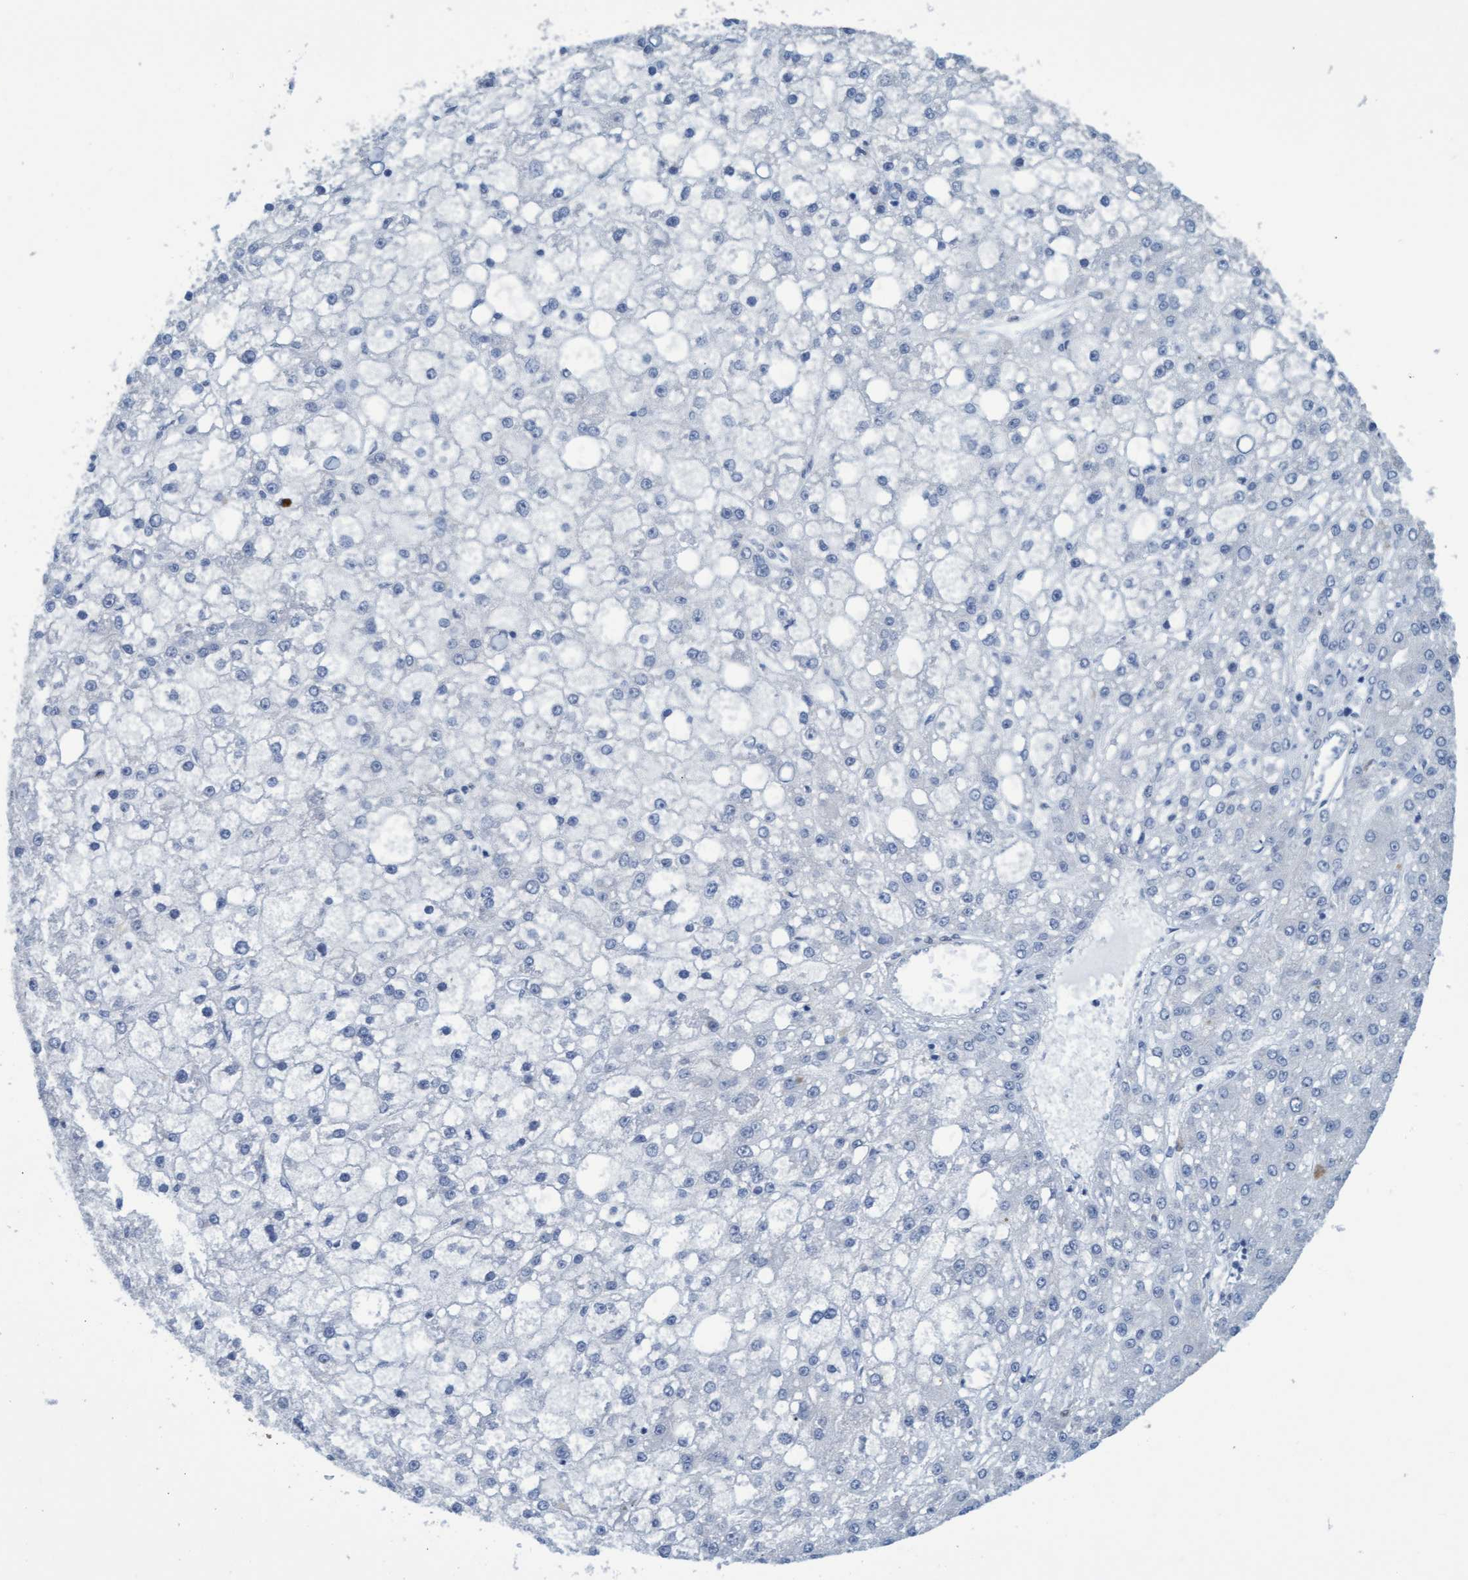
{"staining": {"intensity": "negative", "quantity": "none", "location": "none"}, "tissue": "liver cancer", "cell_type": "Tumor cells", "image_type": "cancer", "snomed": [{"axis": "morphology", "description": "Carcinoma, Hepatocellular, NOS"}, {"axis": "topography", "description": "Liver"}], "caption": "Protein analysis of liver cancer (hepatocellular carcinoma) displays no significant positivity in tumor cells.", "gene": "SSTR3", "patient": {"sex": "male", "age": 67}}